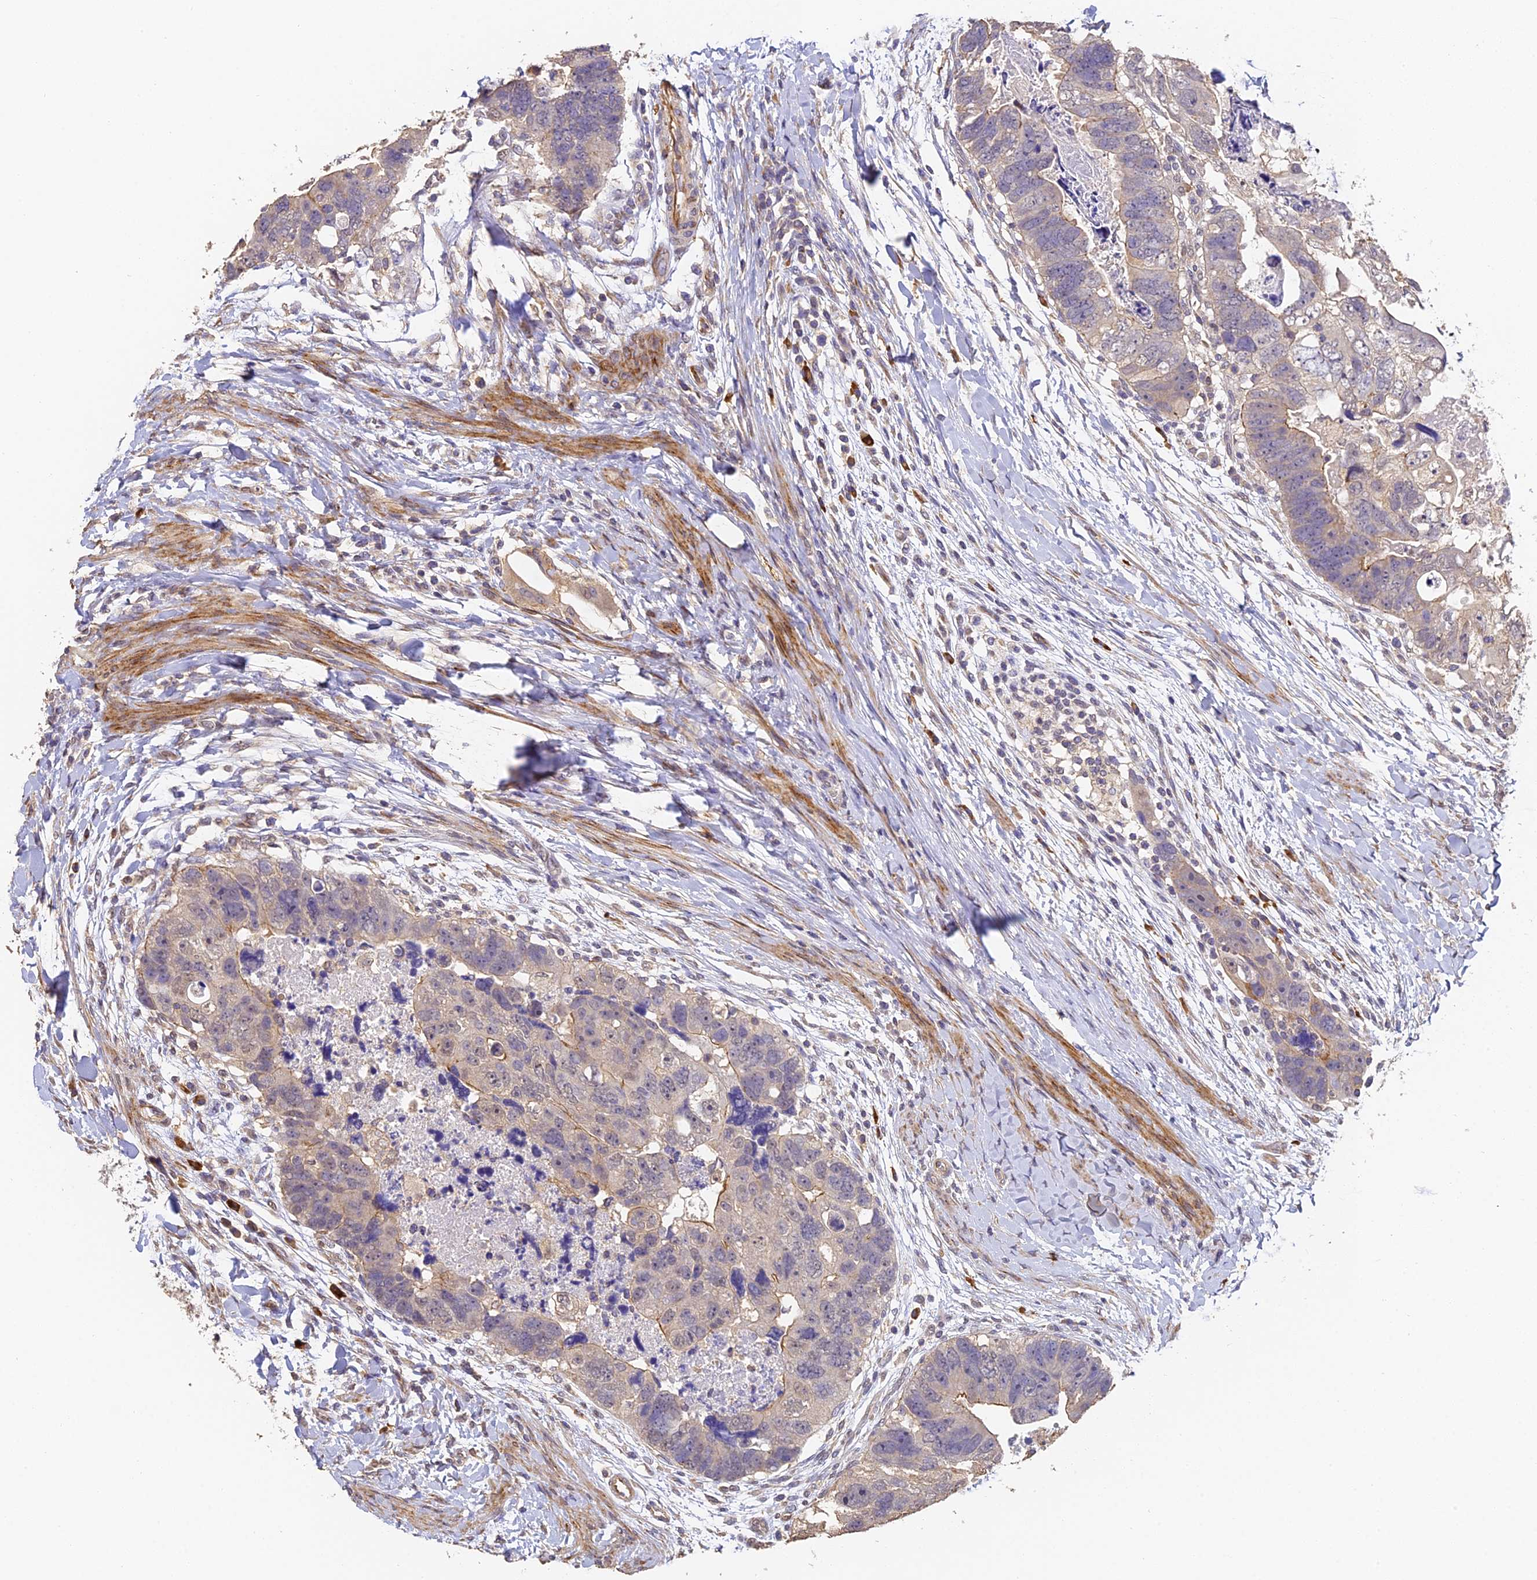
{"staining": {"intensity": "moderate", "quantity": "<25%", "location": "cytoplasmic/membranous"}, "tissue": "colorectal cancer", "cell_type": "Tumor cells", "image_type": "cancer", "snomed": [{"axis": "morphology", "description": "Adenocarcinoma, NOS"}, {"axis": "topography", "description": "Rectum"}], "caption": "Approximately <25% of tumor cells in human adenocarcinoma (colorectal) show moderate cytoplasmic/membranous protein positivity as visualized by brown immunohistochemical staining.", "gene": "SLC11A1", "patient": {"sex": "male", "age": 59}}